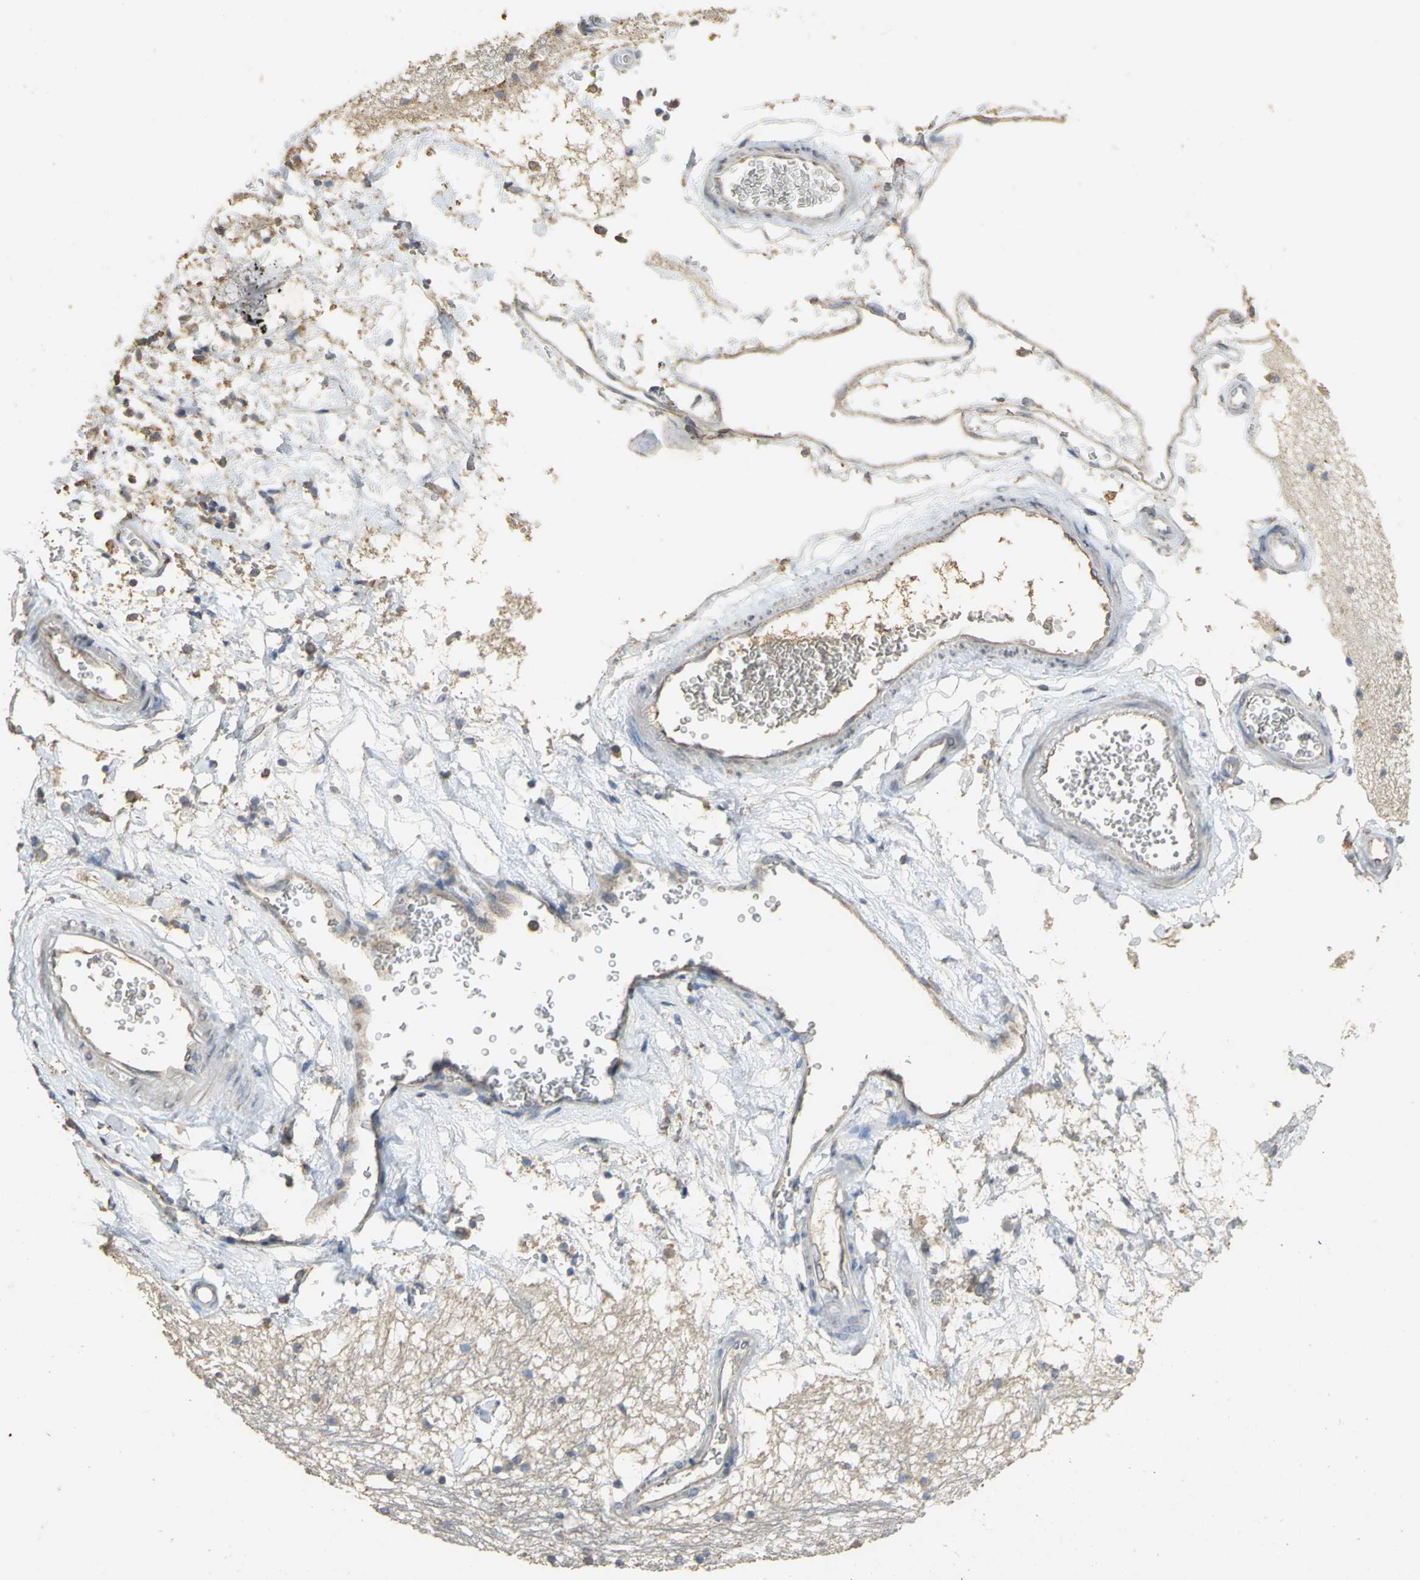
{"staining": {"intensity": "negative", "quantity": "none", "location": "none"}, "tissue": "hippocampus", "cell_type": "Glial cells", "image_type": "normal", "snomed": [{"axis": "morphology", "description": "Normal tissue, NOS"}, {"axis": "topography", "description": "Hippocampus"}], "caption": "Image shows no significant protein staining in glial cells of normal hippocampus.", "gene": "ACSL4", "patient": {"sex": "male", "age": 45}}